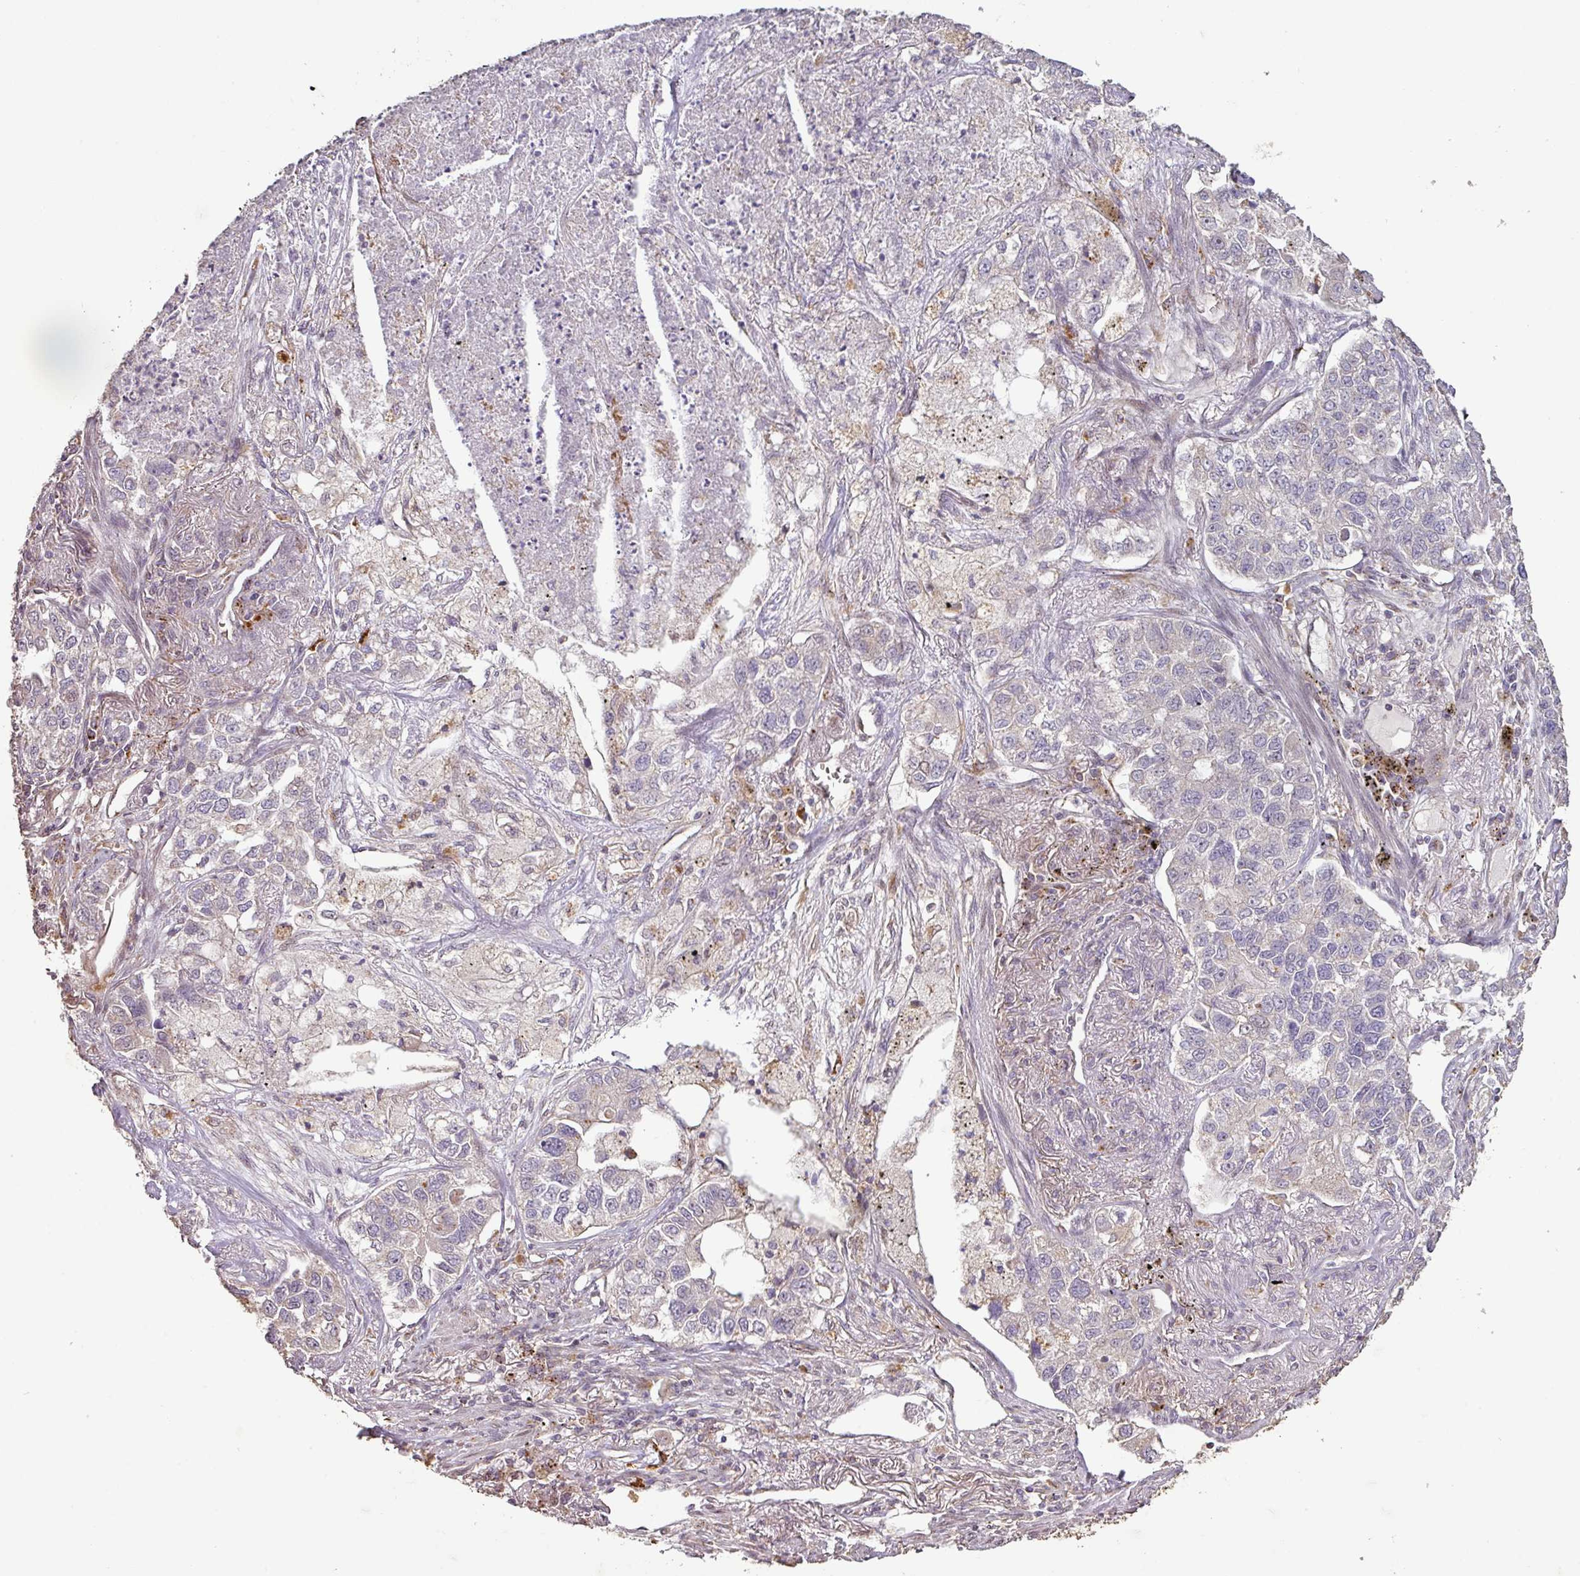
{"staining": {"intensity": "negative", "quantity": "none", "location": "none"}, "tissue": "lung cancer", "cell_type": "Tumor cells", "image_type": "cancer", "snomed": [{"axis": "morphology", "description": "Adenocarcinoma, NOS"}, {"axis": "topography", "description": "Lung"}], "caption": "The immunohistochemistry (IHC) image has no significant staining in tumor cells of adenocarcinoma (lung) tissue.", "gene": "CXCR5", "patient": {"sex": "male", "age": 49}}